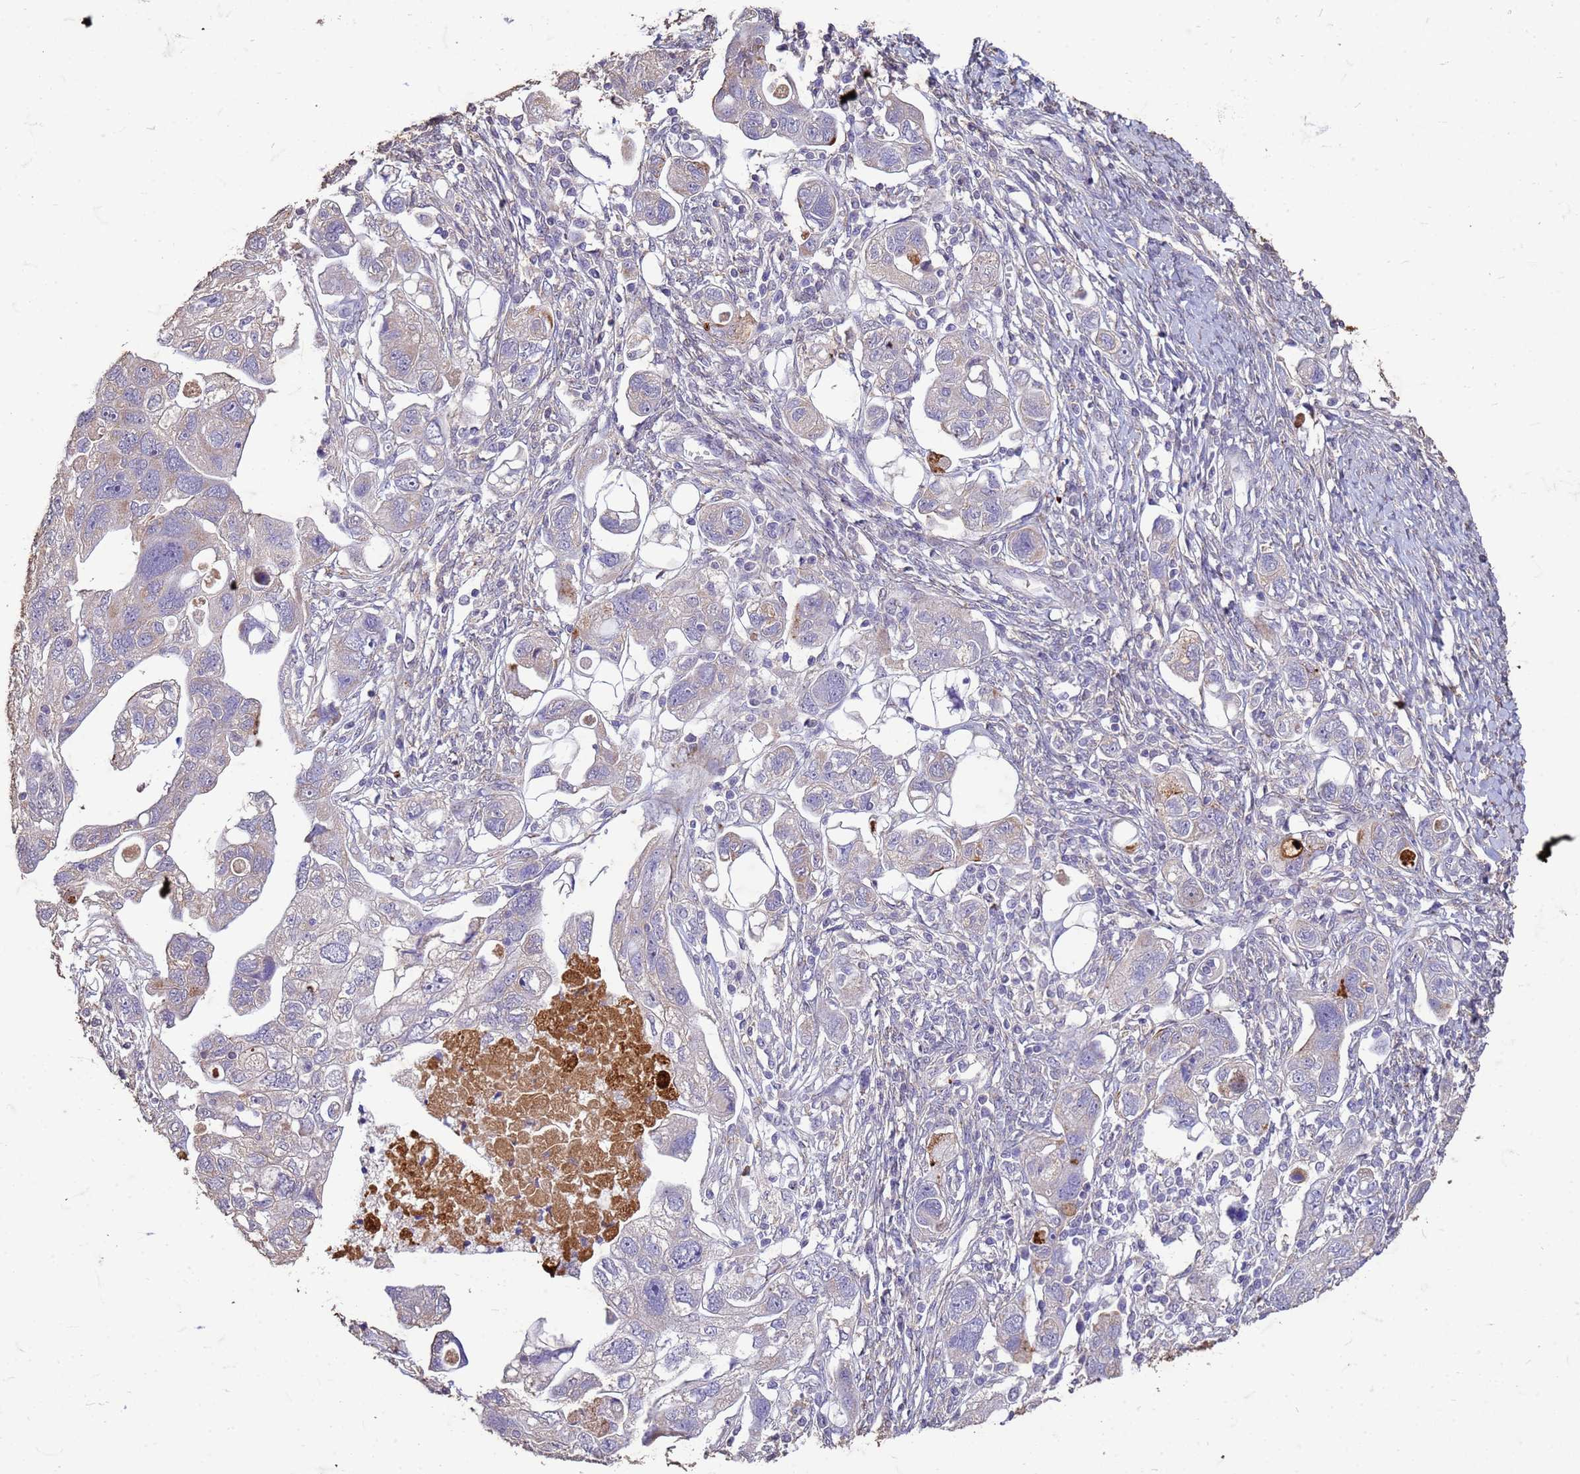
{"staining": {"intensity": "weak", "quantity": "<25%", "location": "cytoplasmic/membranous"}, "tissue": "ovarian cancer", "cell_type": "Tumor cells", "image_type": "cancer", "snomed": [{"axis": "morphology", "description": "Carcinoma, NOS"}, {"axis": "morphology", "description": "Cystadenocarcinoma, serous, NOS"}, {"axis": "topography", "description": "Ovary"}], "caption": "An IHC histopathology image of ovarian serous cystadenocarcinoma is shown. There is no staining in tumor cells of ovarian serous cystadenocarcinoma.", "gene": "SLC25A15", "patient": {"sex": "female", "age": 69}}